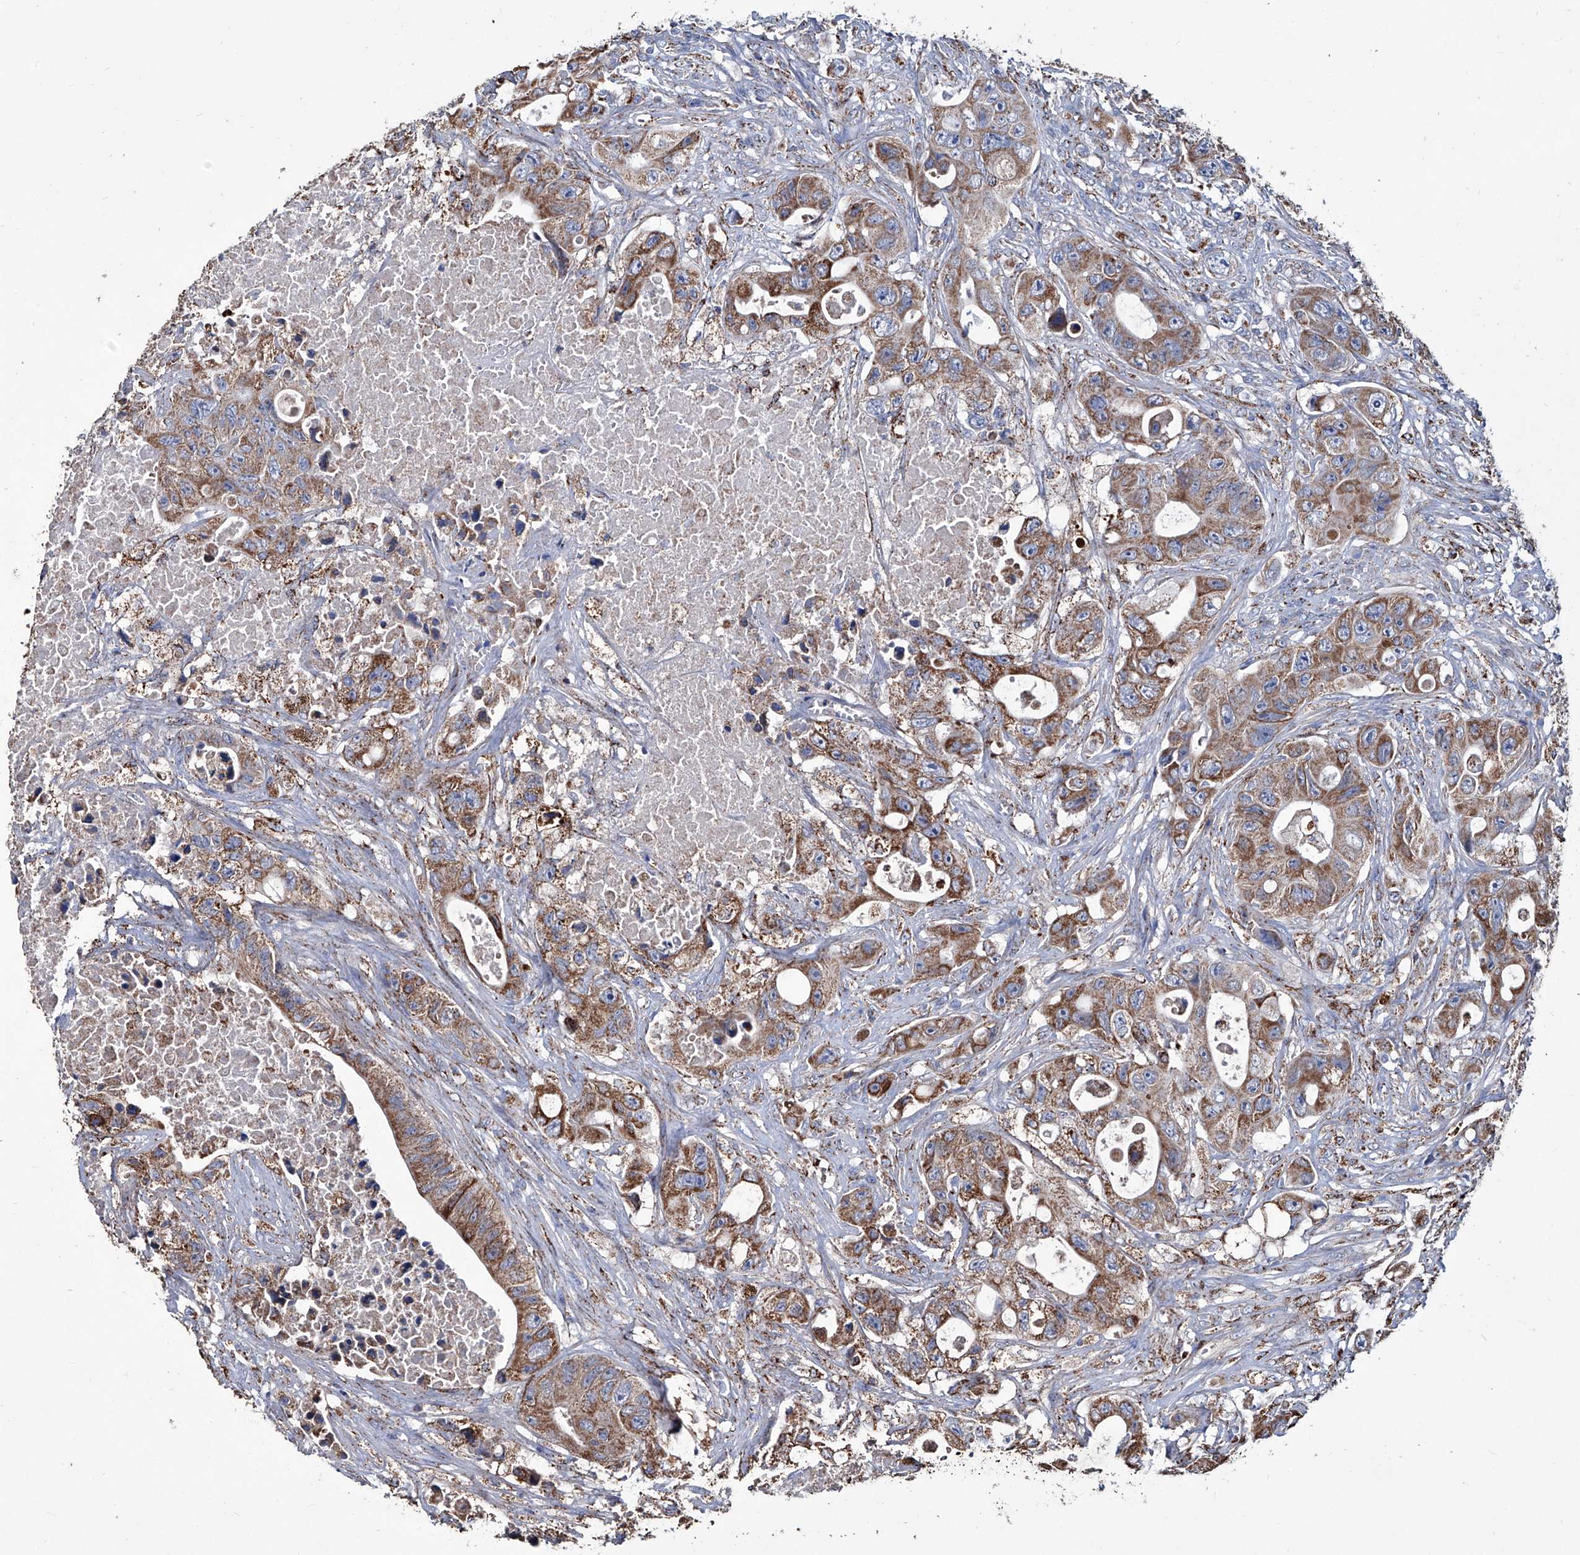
{"staining": {"intensity": "moderate", "quantity": ">75%", "location": "cytoplasmic/membranous"}, "tissue": "colorectal cancer", "cell_type": "Tumor cells", "image_type": "cancer", "snomed": [{"axis": "morphology", "description": "Adenocarcinoma, NOS"}, {"axis": "topography", "description": "Colon"}], "caption": "Protein expression analysis of adenocarcinoma (colorectal) exhibits moderate cytoplasmic/membranous staining in about >75% of tumor cells.", "gene": "NHS", "patient": {"sex": "female", "age": 46}}